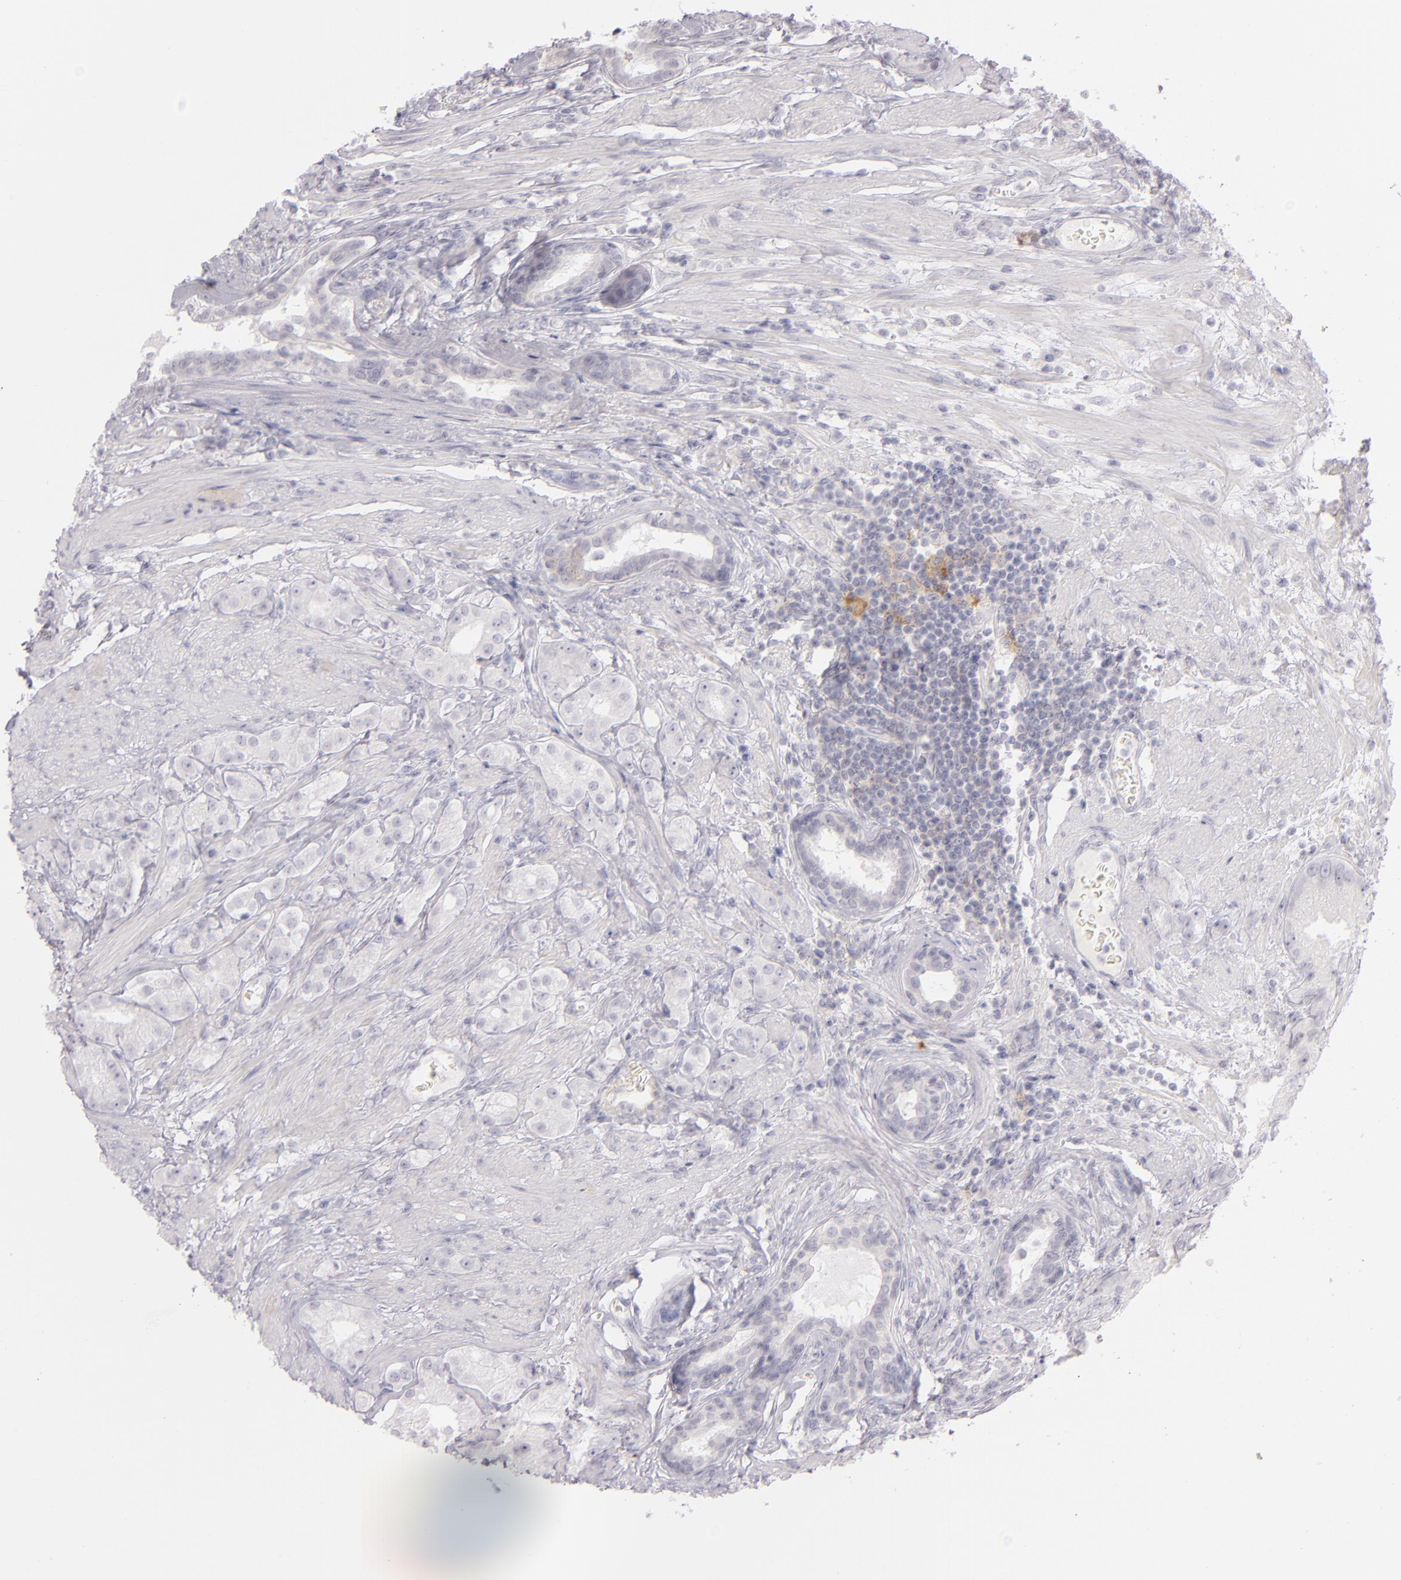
{"staining": {"intensity": "negative", "quantity": "none", "location": "none"}, "tissue": "prostate cancer", "cell_type": "Tumor cells", "image_type": "cancer", "snomed": [{"axis": "morphology", "description": "Adenocarcinoma, Medium grade"}, {"axis": "topography", "description": "Prostate"}], "caption": "Tumor cells are negative for brown protein staining in adenocarcinoma (medium-grade) (prostate).", "gene": "CD40", "patient": {"sex": "male", "age": 72}}